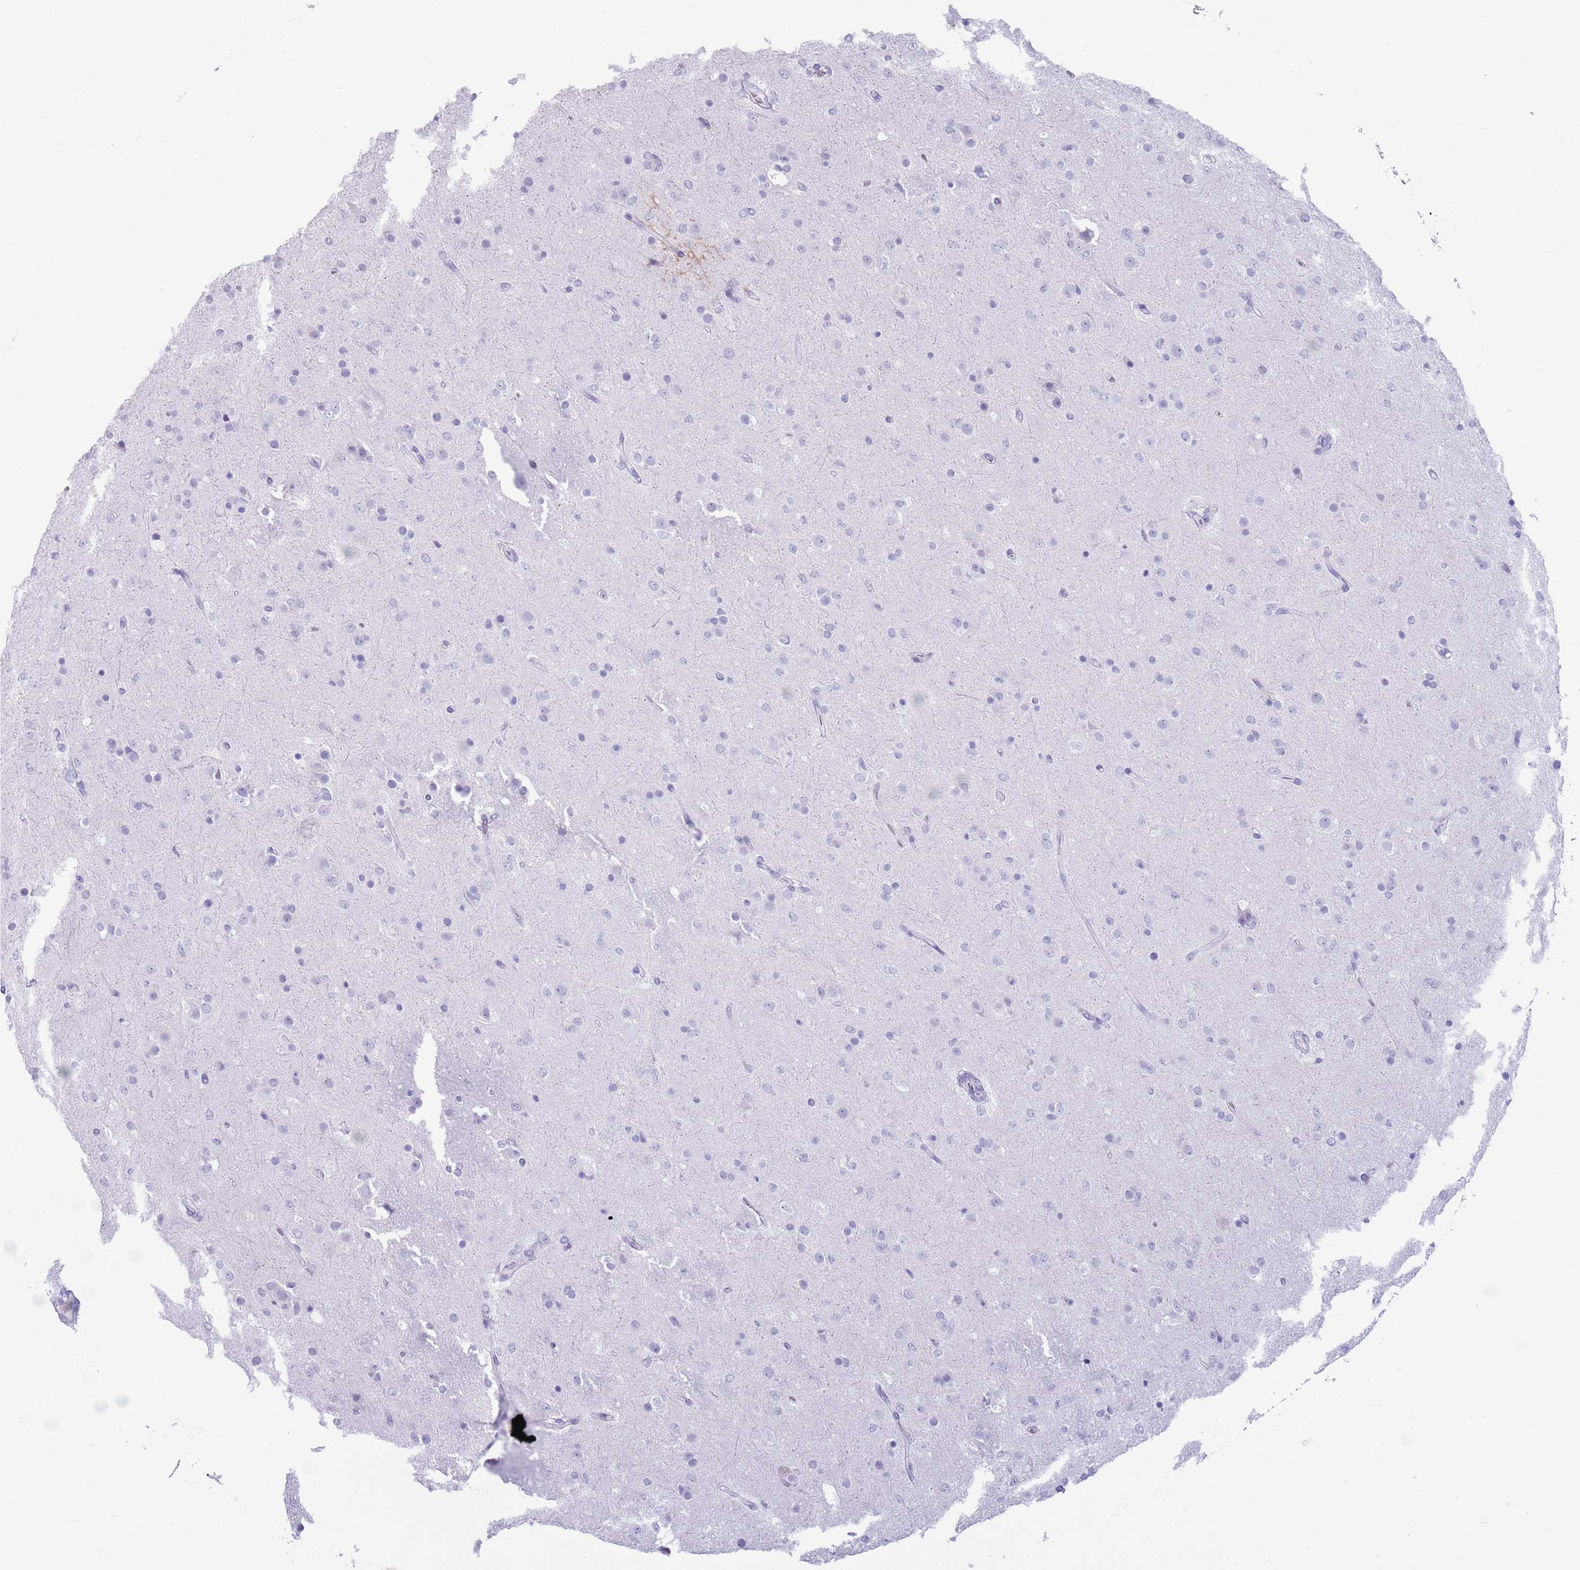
{"staining": {"intensity": "negative", "quantity": "none", "location": "none"}, "tissue": "glioma", "cell_type": "Tumor cells", "image_type": "cancer", "snomed": [{"axis": "morphology", "description": "Glioma, malignant, Low grade"}, {"axis": "topography", "description": "Brain"}], "caption": "Malignant low-grade glioma stained for a protein using IHC displays no staining tumor cells.", "gene": "LY6G5B", "patient": {"sex": "male", "age": 65}}